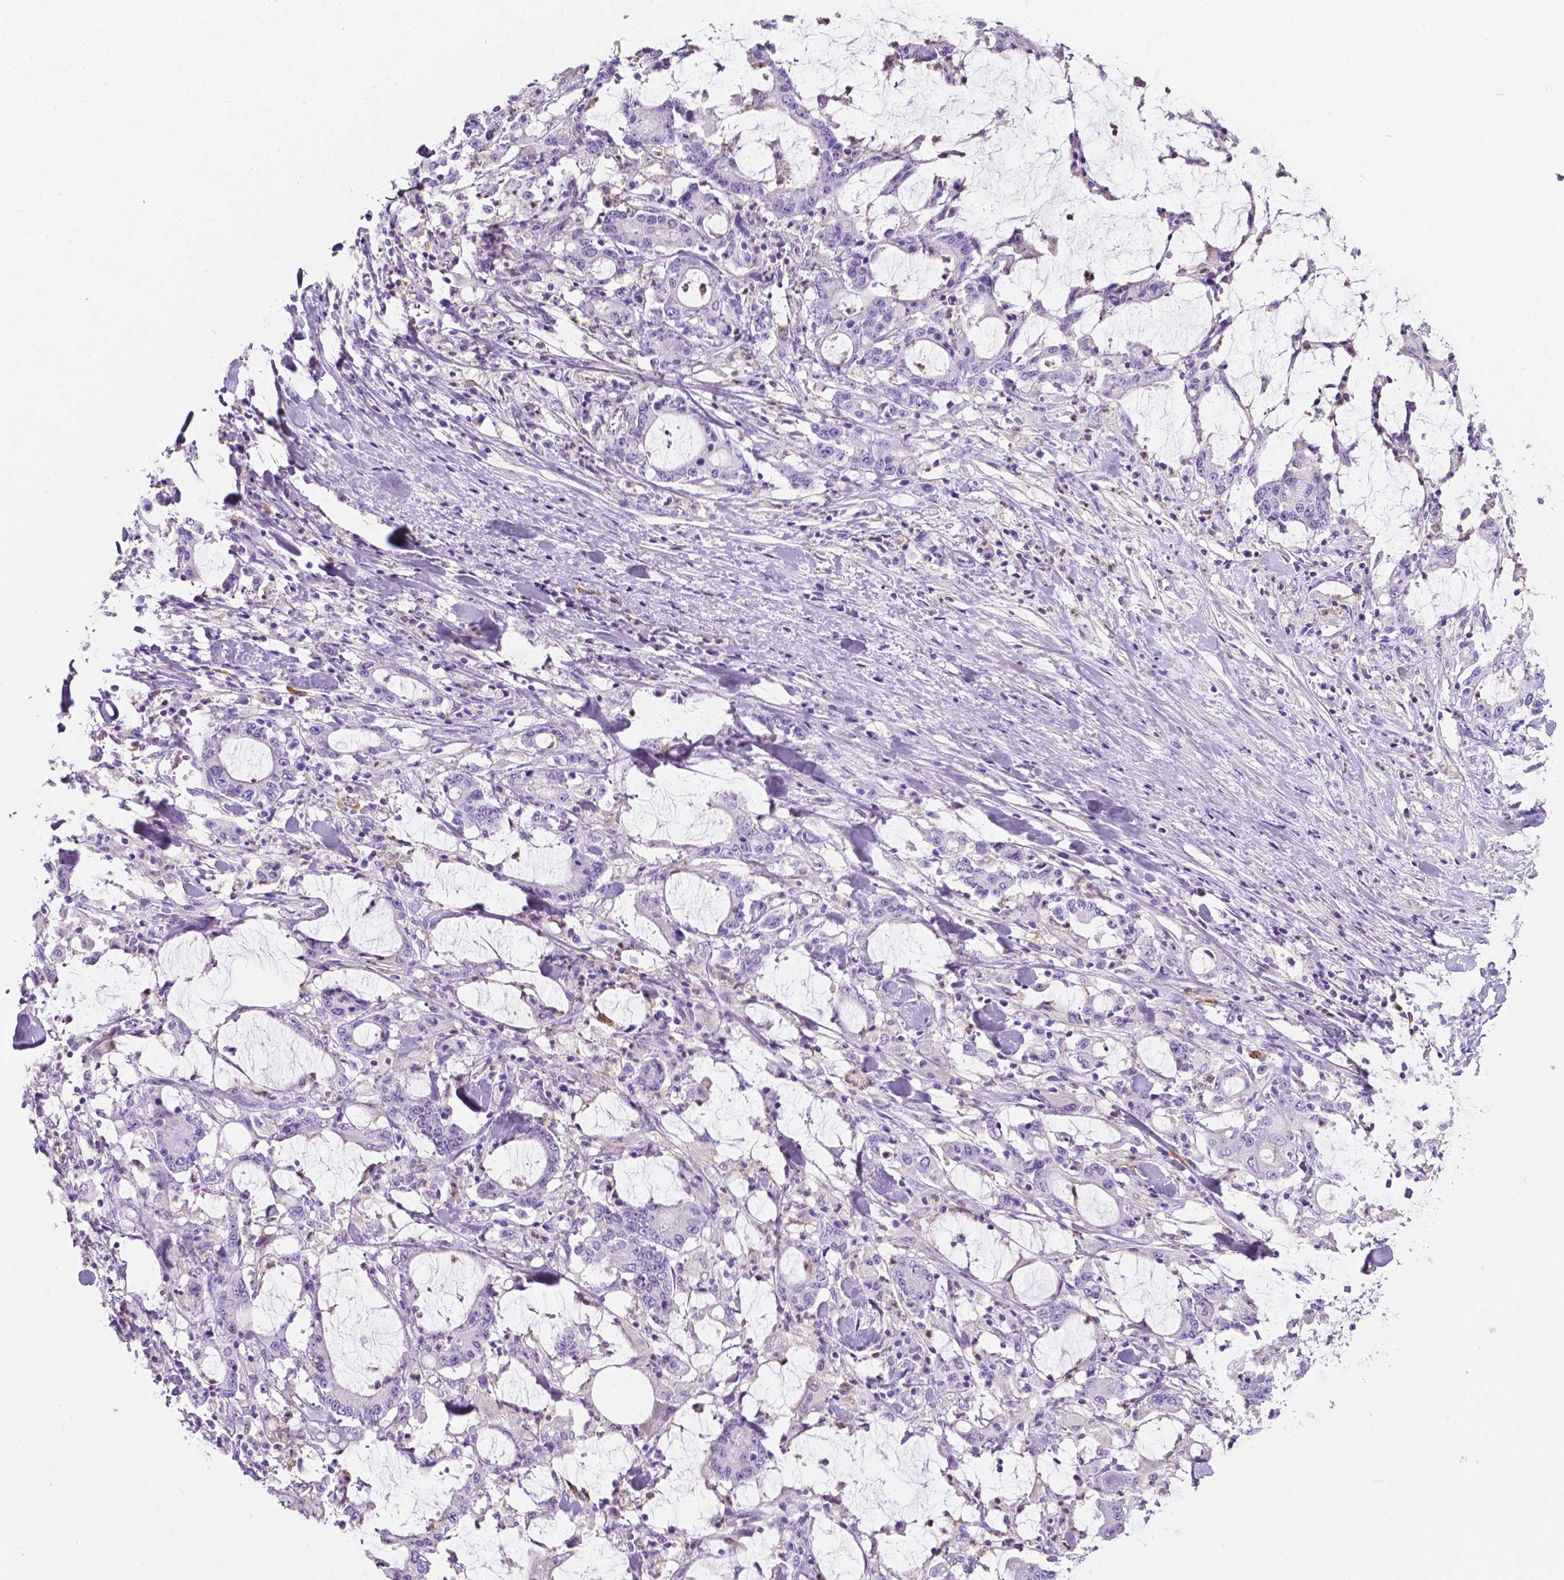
{"staining": {"intensity": "negative", "quantity": "none", "location": "none"}, "tissue": "stomach cancer", "cell_type": "Tumor cells", "image_type": "cancer", "snomed": [{"axis": "morphology", "description": "Adenocarcinoma, NOS"}, {"axis": "topography", "description": "Stomach, upper"}], "caption": "Tumor cells are negative for brown protein staining in stomach cancer (adenocarcinoma).", "gene": "GNAO1", "patient": {"sex": "male", "age": 68}}